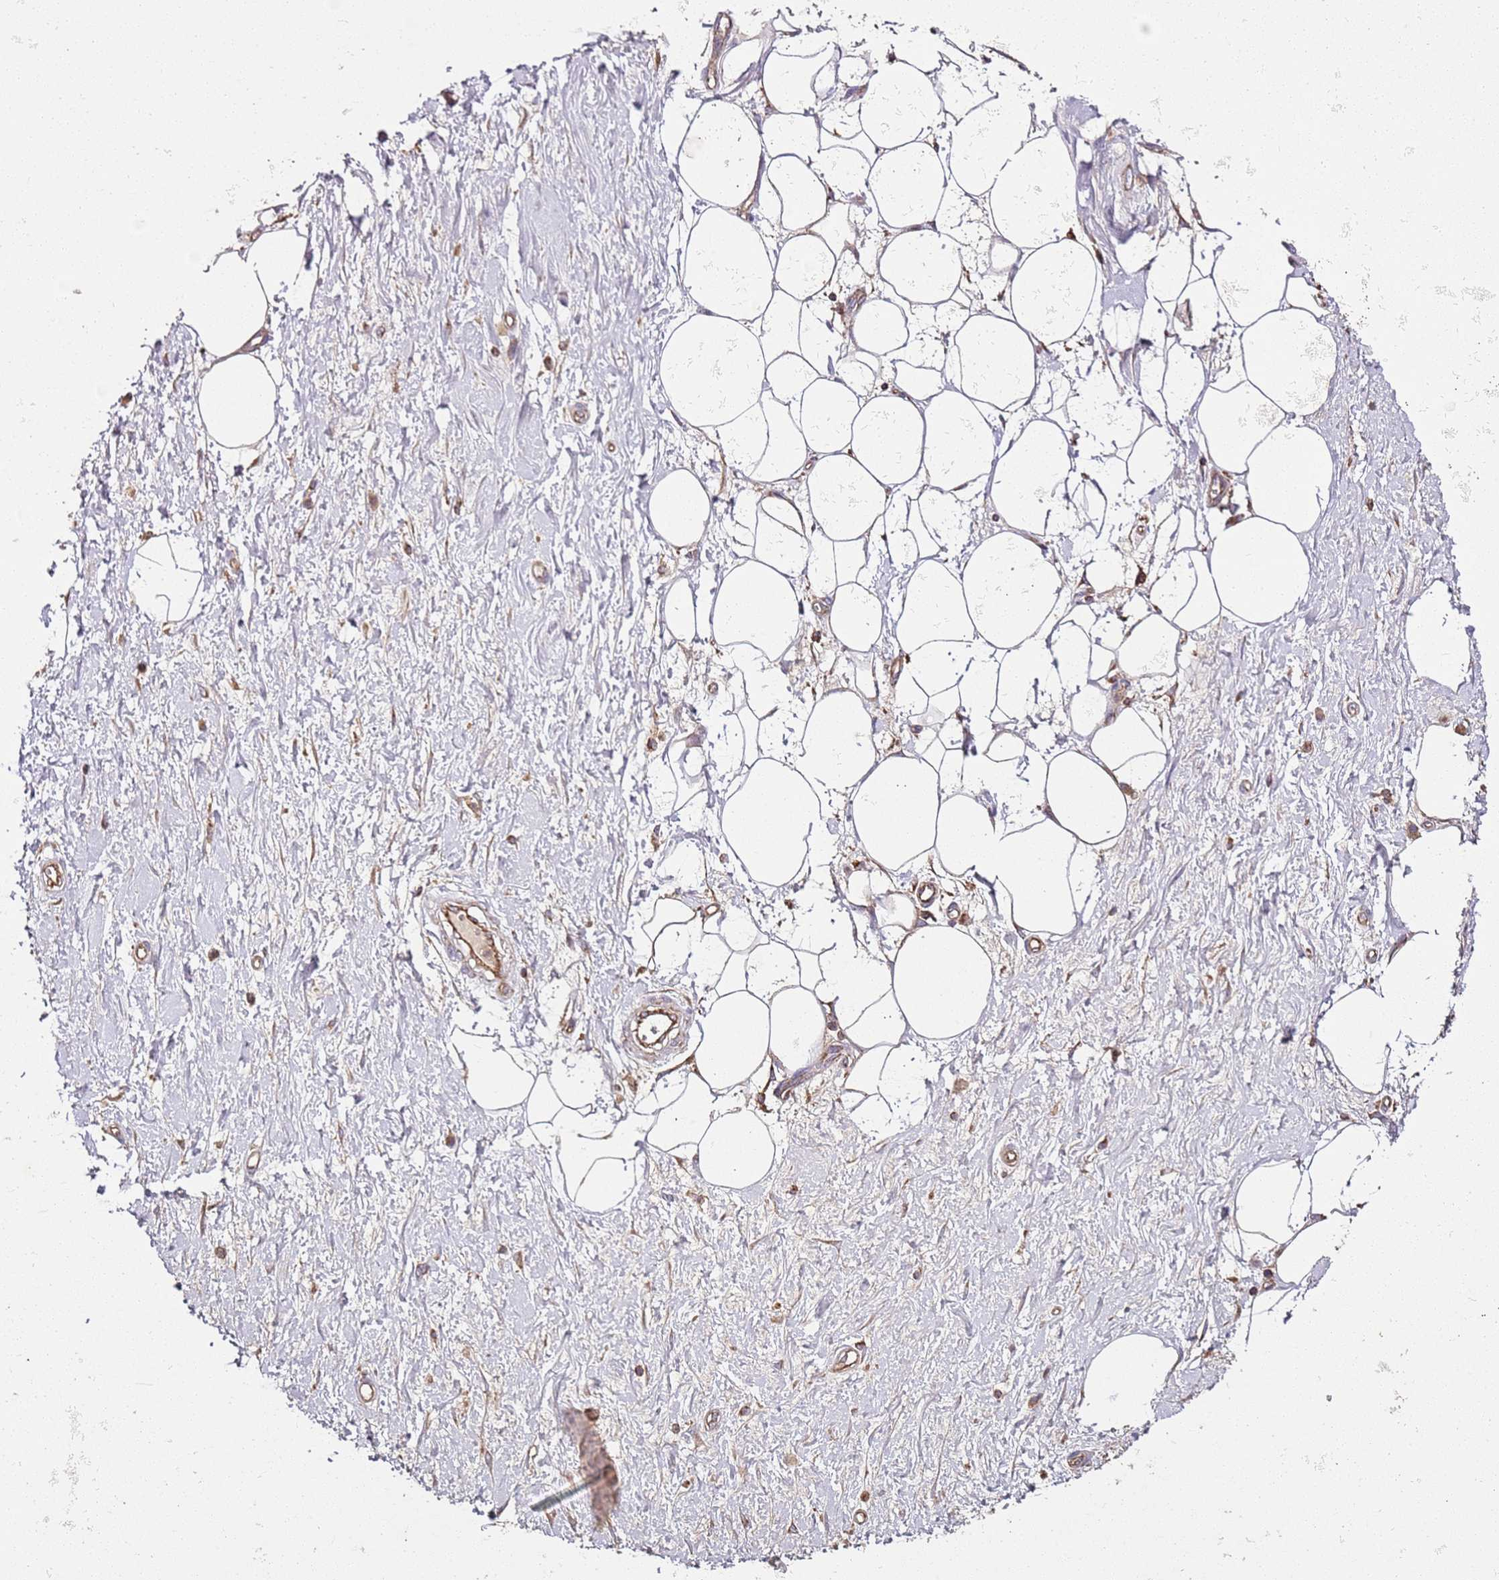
{"staining": {"intensity": "negative", "quantity": "none", "location": "none"}, "tissue": "adipose tissue", "cell_type": "Adipocytes", "image_type": "normal", "snomed": [{"axis": "morphology", "description": "Normal tissue, NOS"}, {"axis": "morphology", "description": "Adenocarcinoma, NOS"}, {"axis": "topography", "description": "Pancreas"}, {"axis": "topography", "description": "Peripheral nerve tissue"}], "caption": "Adipocytes are negative for brown protein staining in benign adipose tissue. (Brightfield microscopy of DAB IHC at high magnification).", "gene": "RMND5A", "patient": {"sex": "male", "age": 59}}